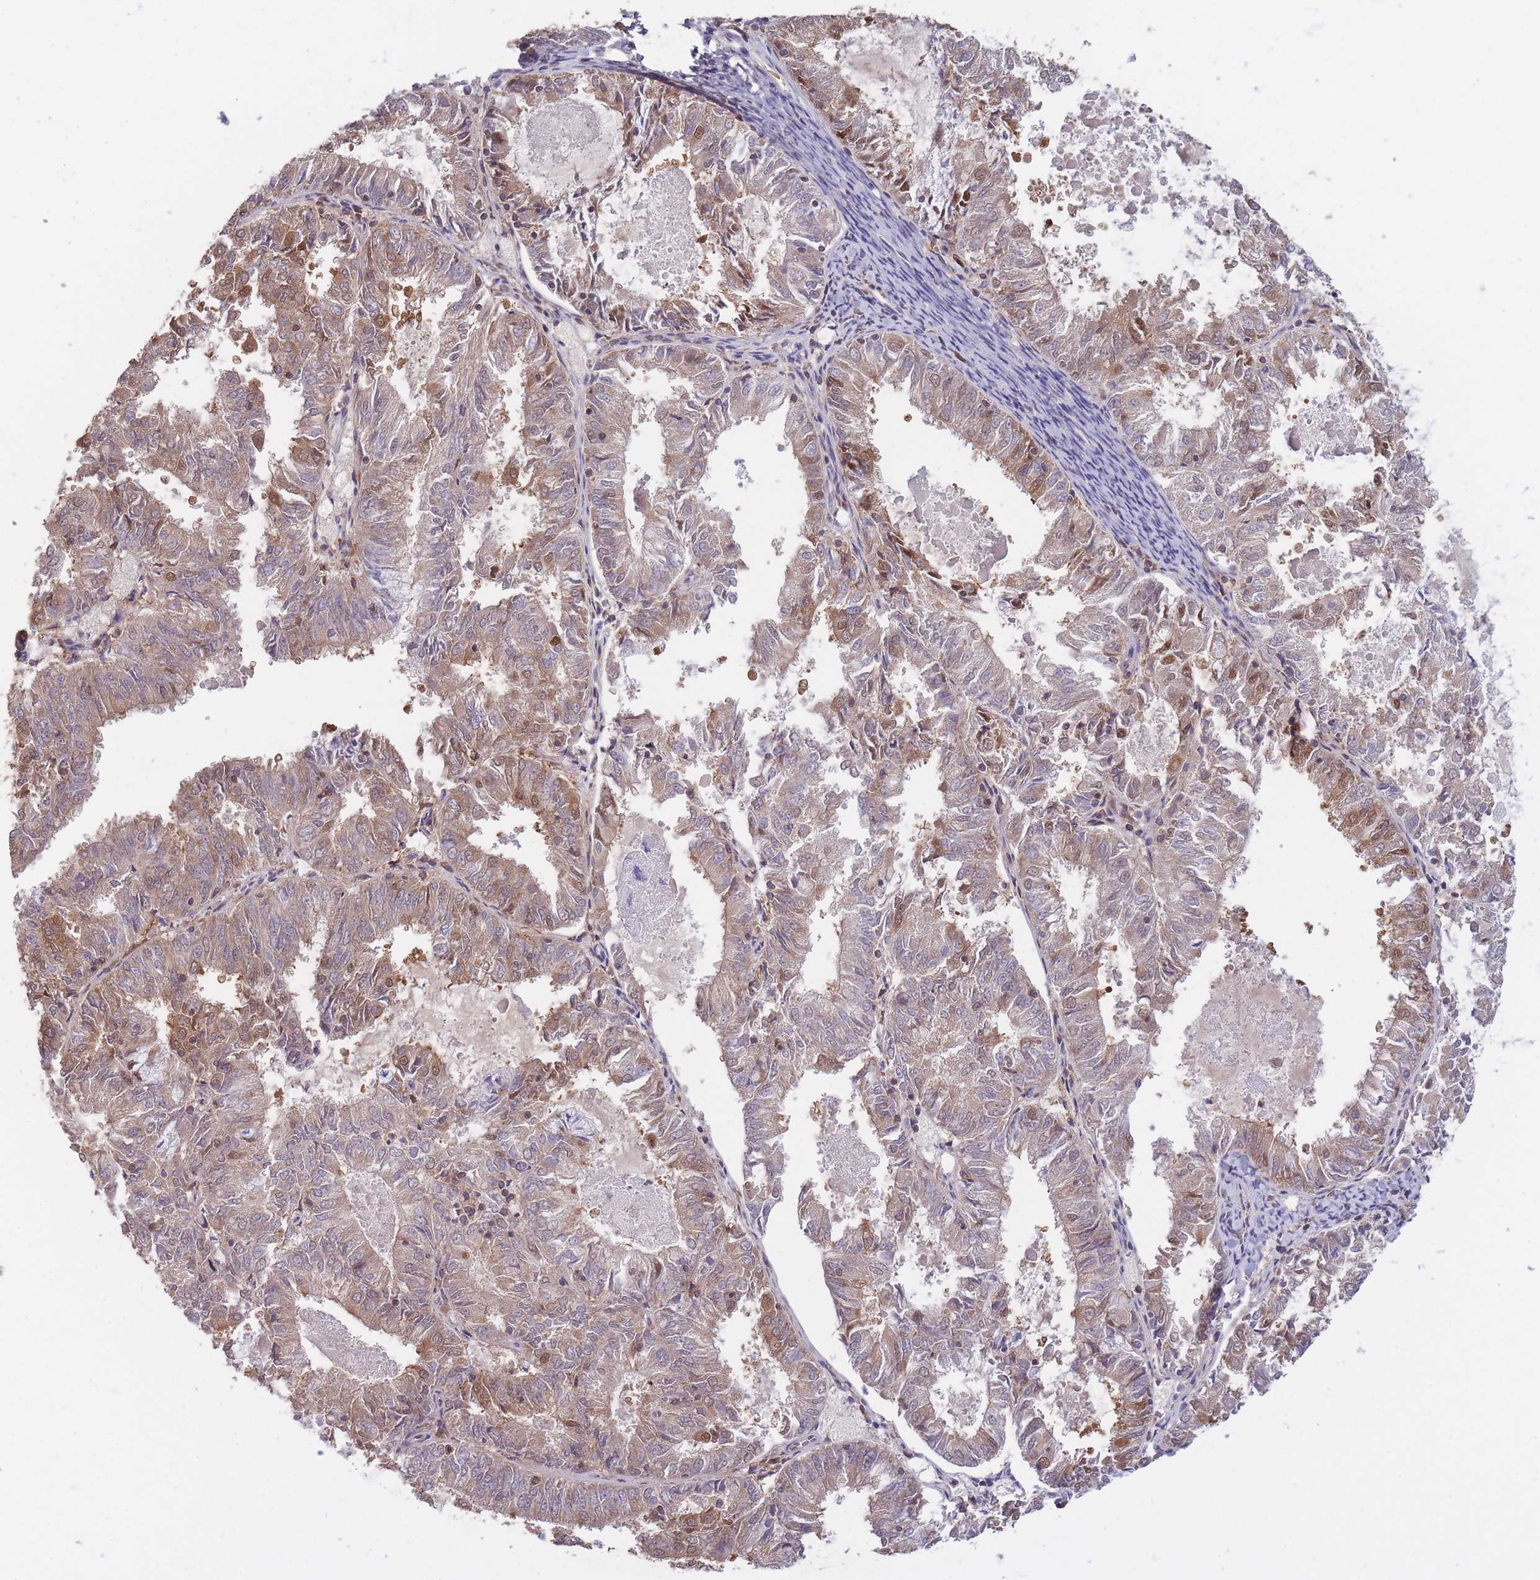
{"staining": {"intensity": "moderate", "quantity": "<25%", "location": "cytoplasmic/membranous,nuclear"}, "tissue": "endometrial cancer", "cell_type": "Tumor cells", "image_type": "cancer", "snomed": [{"axis": "morphology", "description": "Adenocarcinoma, NOS"}, {"axis": "topography", "description": "Endometrium"}], "caption": "Adenocarcinoma (endometrial) was stained to show a protein in brown. There is low levels of moderate cytoplasmic/membranous and nuclear positivity in approximately <25% of tumor cells.", "gene": "GMIP", "patient": {"sex": "female", "age": 57}}